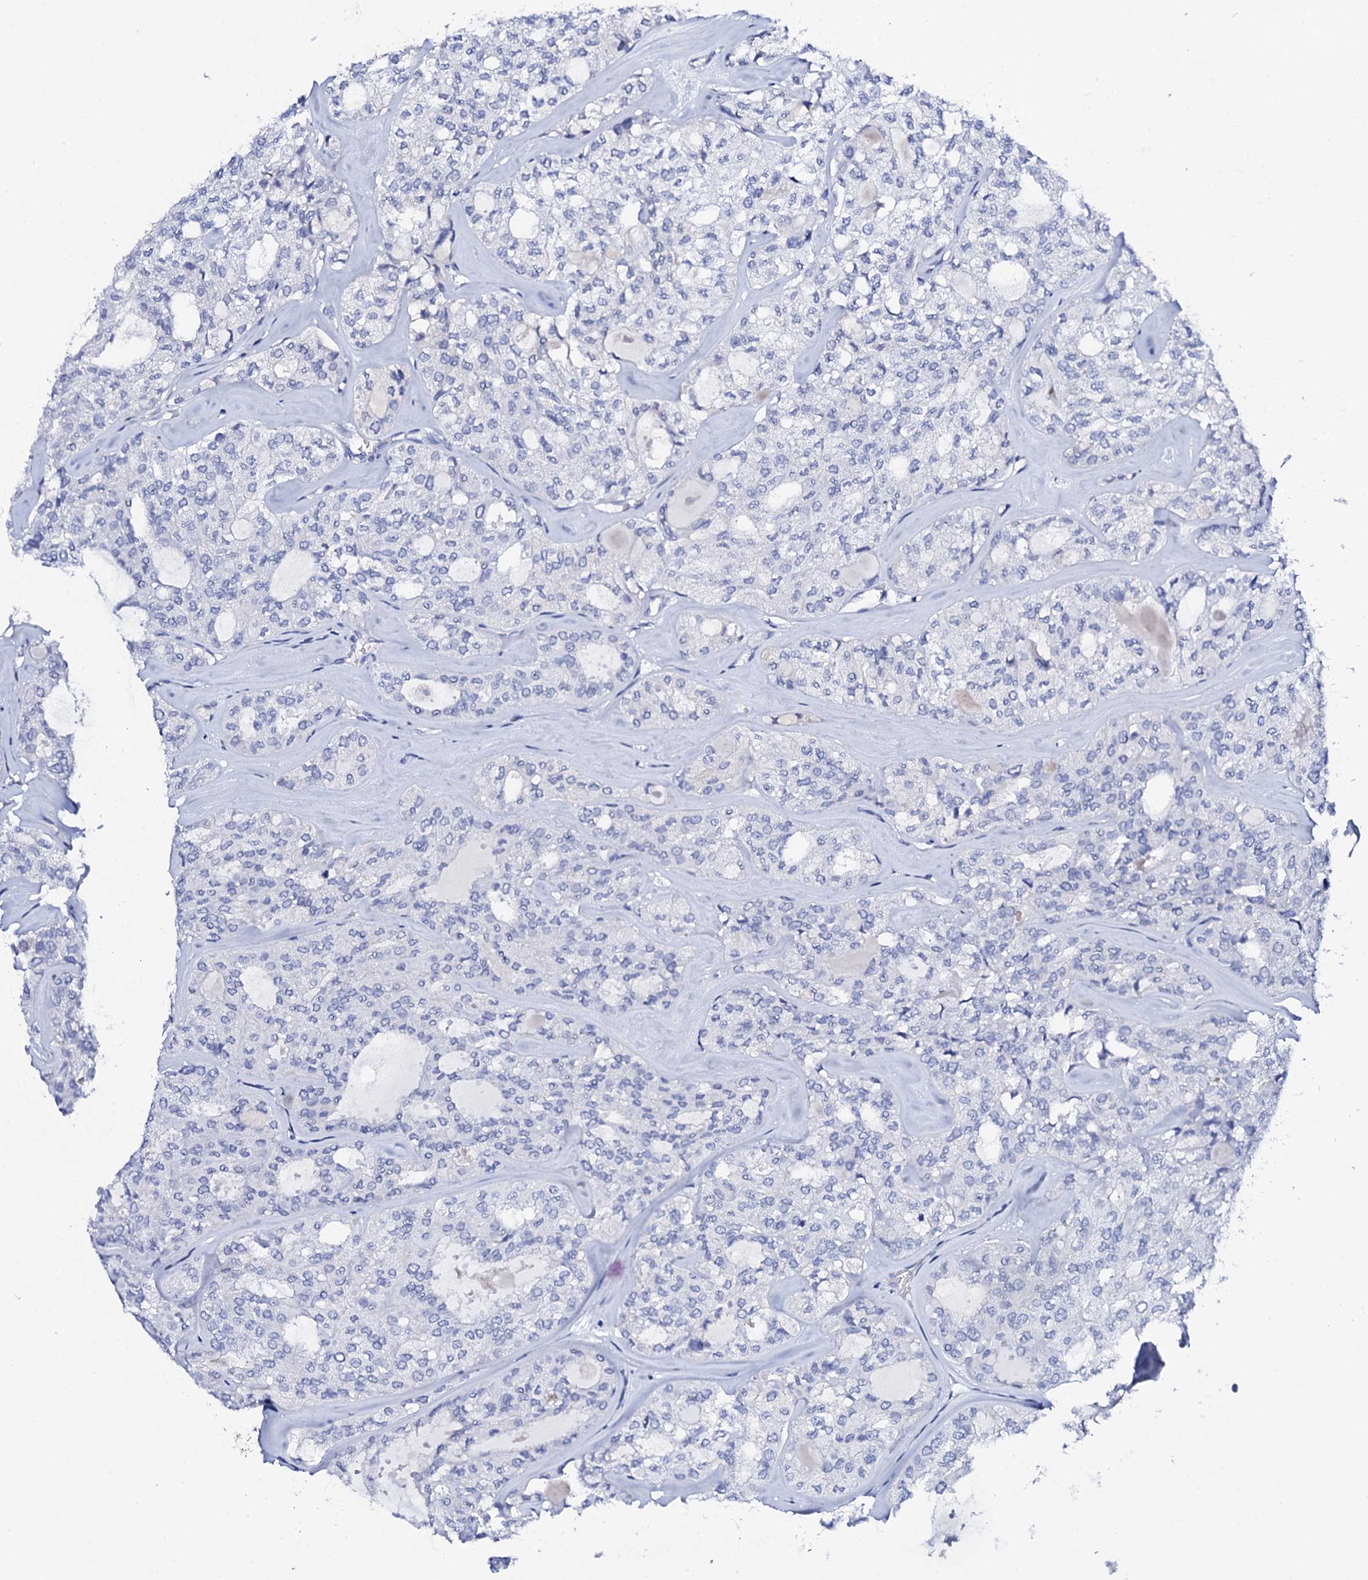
{"staining": {"intensity": "negative", "quantity": "none", "location": "none"}, "tissue": "thyroid cancer", "cell_type": "Tumor cells", "image_type": "cancer", "snomed": [{"axis": "morphology", "description": "Follicular adenoma carcinoma, NOS"}, {"axis": "topography", "description": "Thyroid gland"}], "caption": "IHC photomicrograph of neoplastic tissue: human thyroid cancer (follicular adenoma carcinoma) stained with DAB (3,3'-diaminobenzidine) displays no significant protein positivity in tumor cells.", "gene": "FBXL16", "patient": {"sex": "male", "age": 75}}